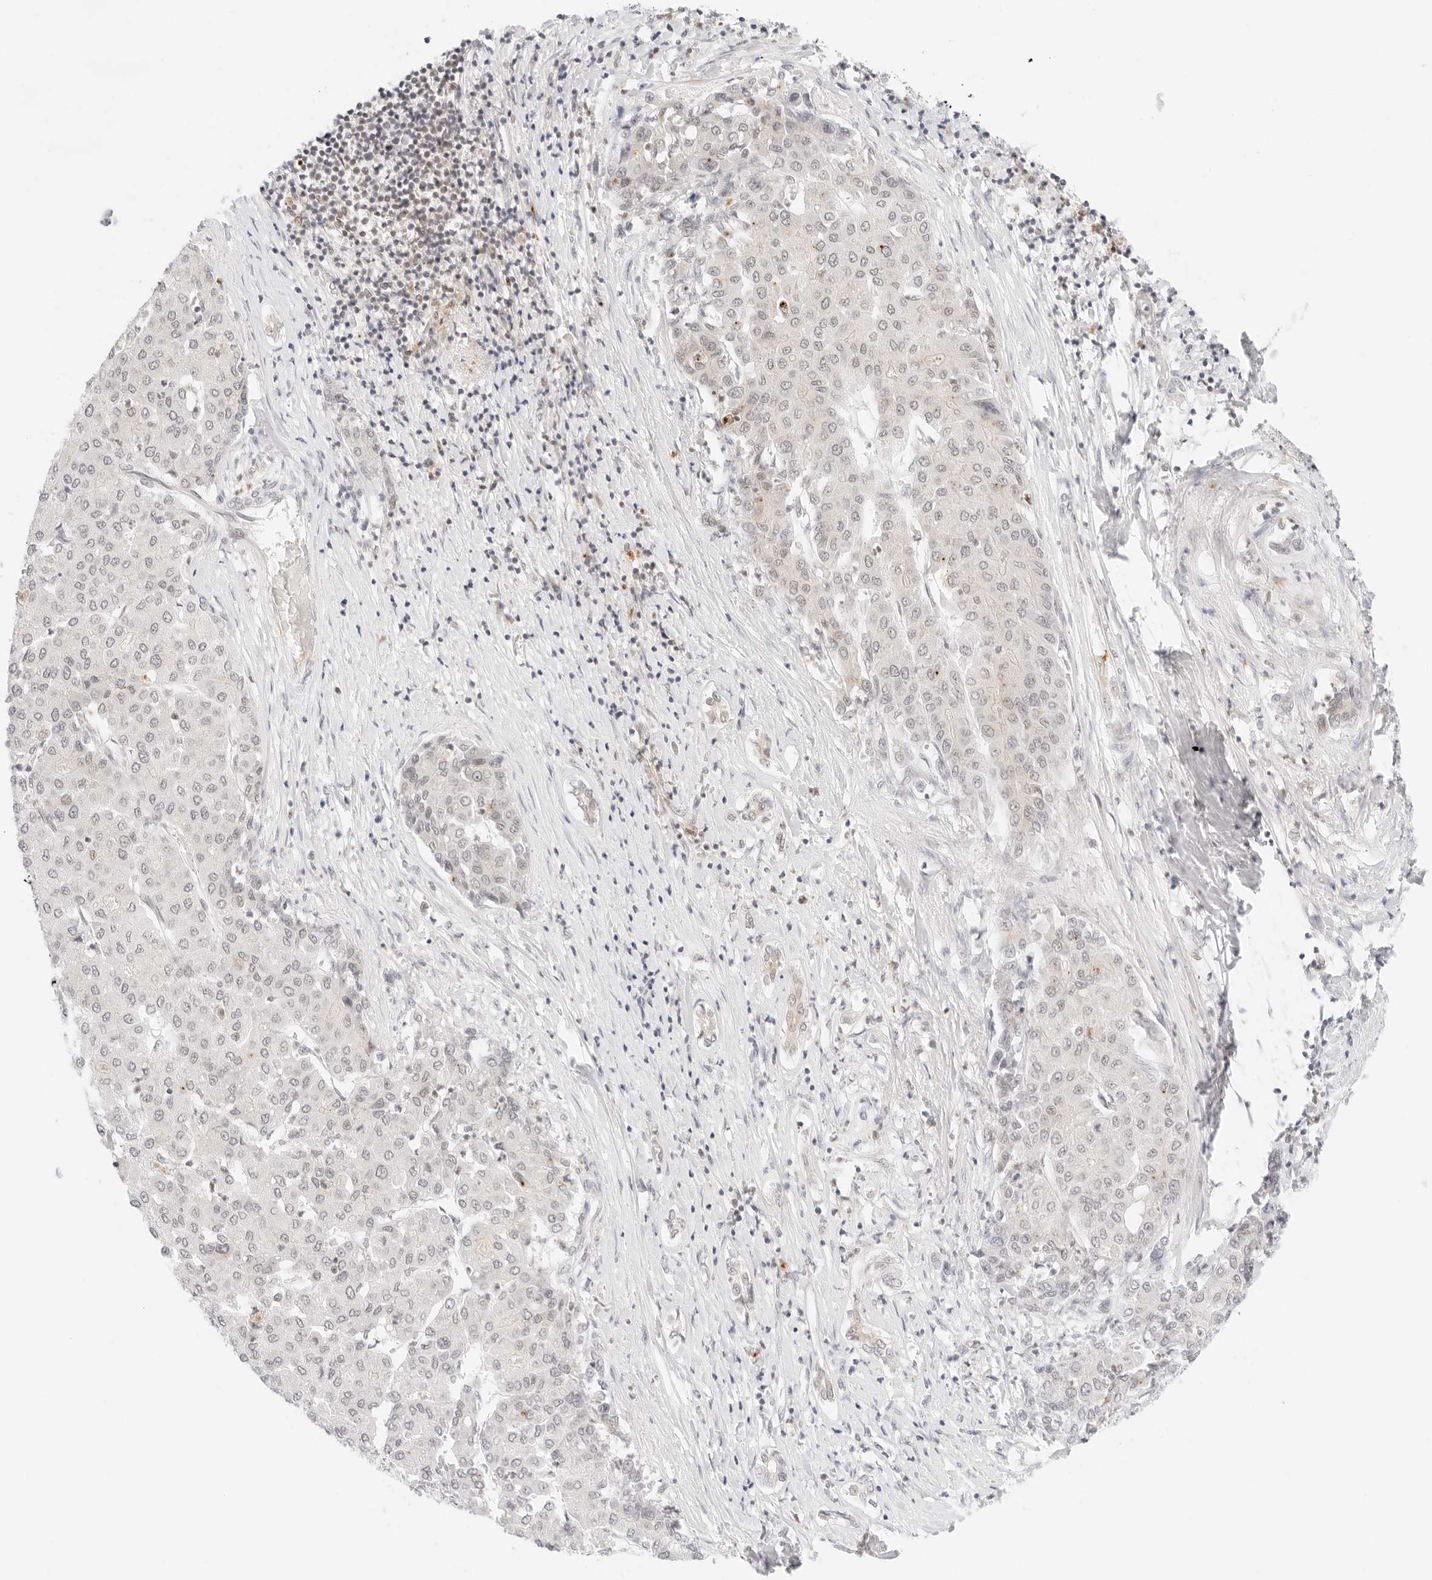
{"staining": {"intensity": "negative", "quantity": "none", "location": "none"}, "tissue": "liver cancer", "cell_type": "Tumor cells", "image_type": "cancer", "snomed": [{"axis": "morphology", "description": "Carcinoma, Hepatocellular, NOS"}, {"axis": "topography", "description": "Liver"}], "caption": "Tumor cells are negative for brown protein staining in hepatocellular carcinoma (liver).", "gene": "POLR3C", "patient": {"sex": "male", "age": 65}}